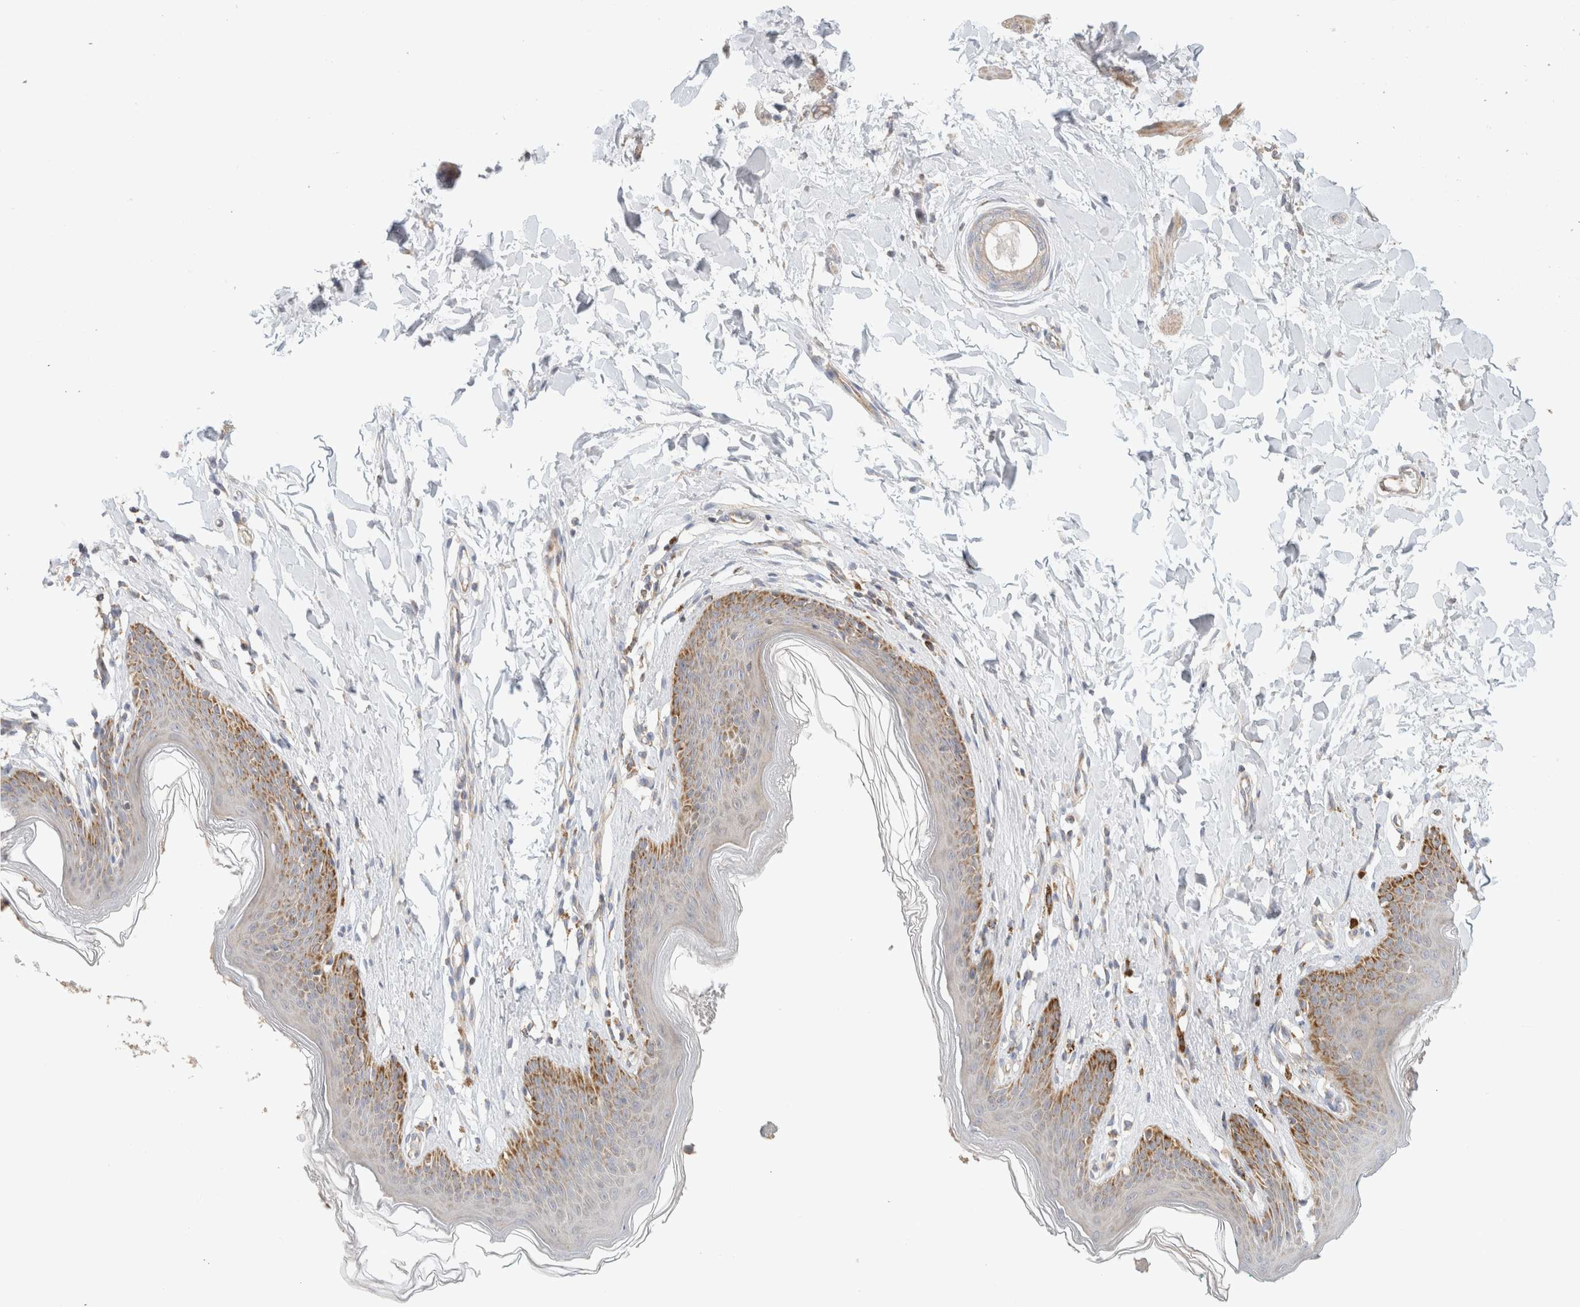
{"staining": {"intensity": "strong", "quantity": "25%-75%", "location": "cytoplasmic/membranous"}, "tissue": "skin", "cell_type": "Epidermal cells", "image_type": "normal", "snomed": [{"axis": "morphology", "description": "Normal tissue, NOS"}, {"axis": "topography", "description": "Vulva"}], "caption": "Immunohistochemistry (IHC) of unremarkable human skin demonstrates high levels of strong cytoplasmic/membranous expression in about 25%-75% of epidermal cells. (DAB (3,3'-diaminobenzidine) = brown stain, brightfield microscopy at high magnification).", "gene": "MRM3", "patient": {"sex": "female", "age": 66}}